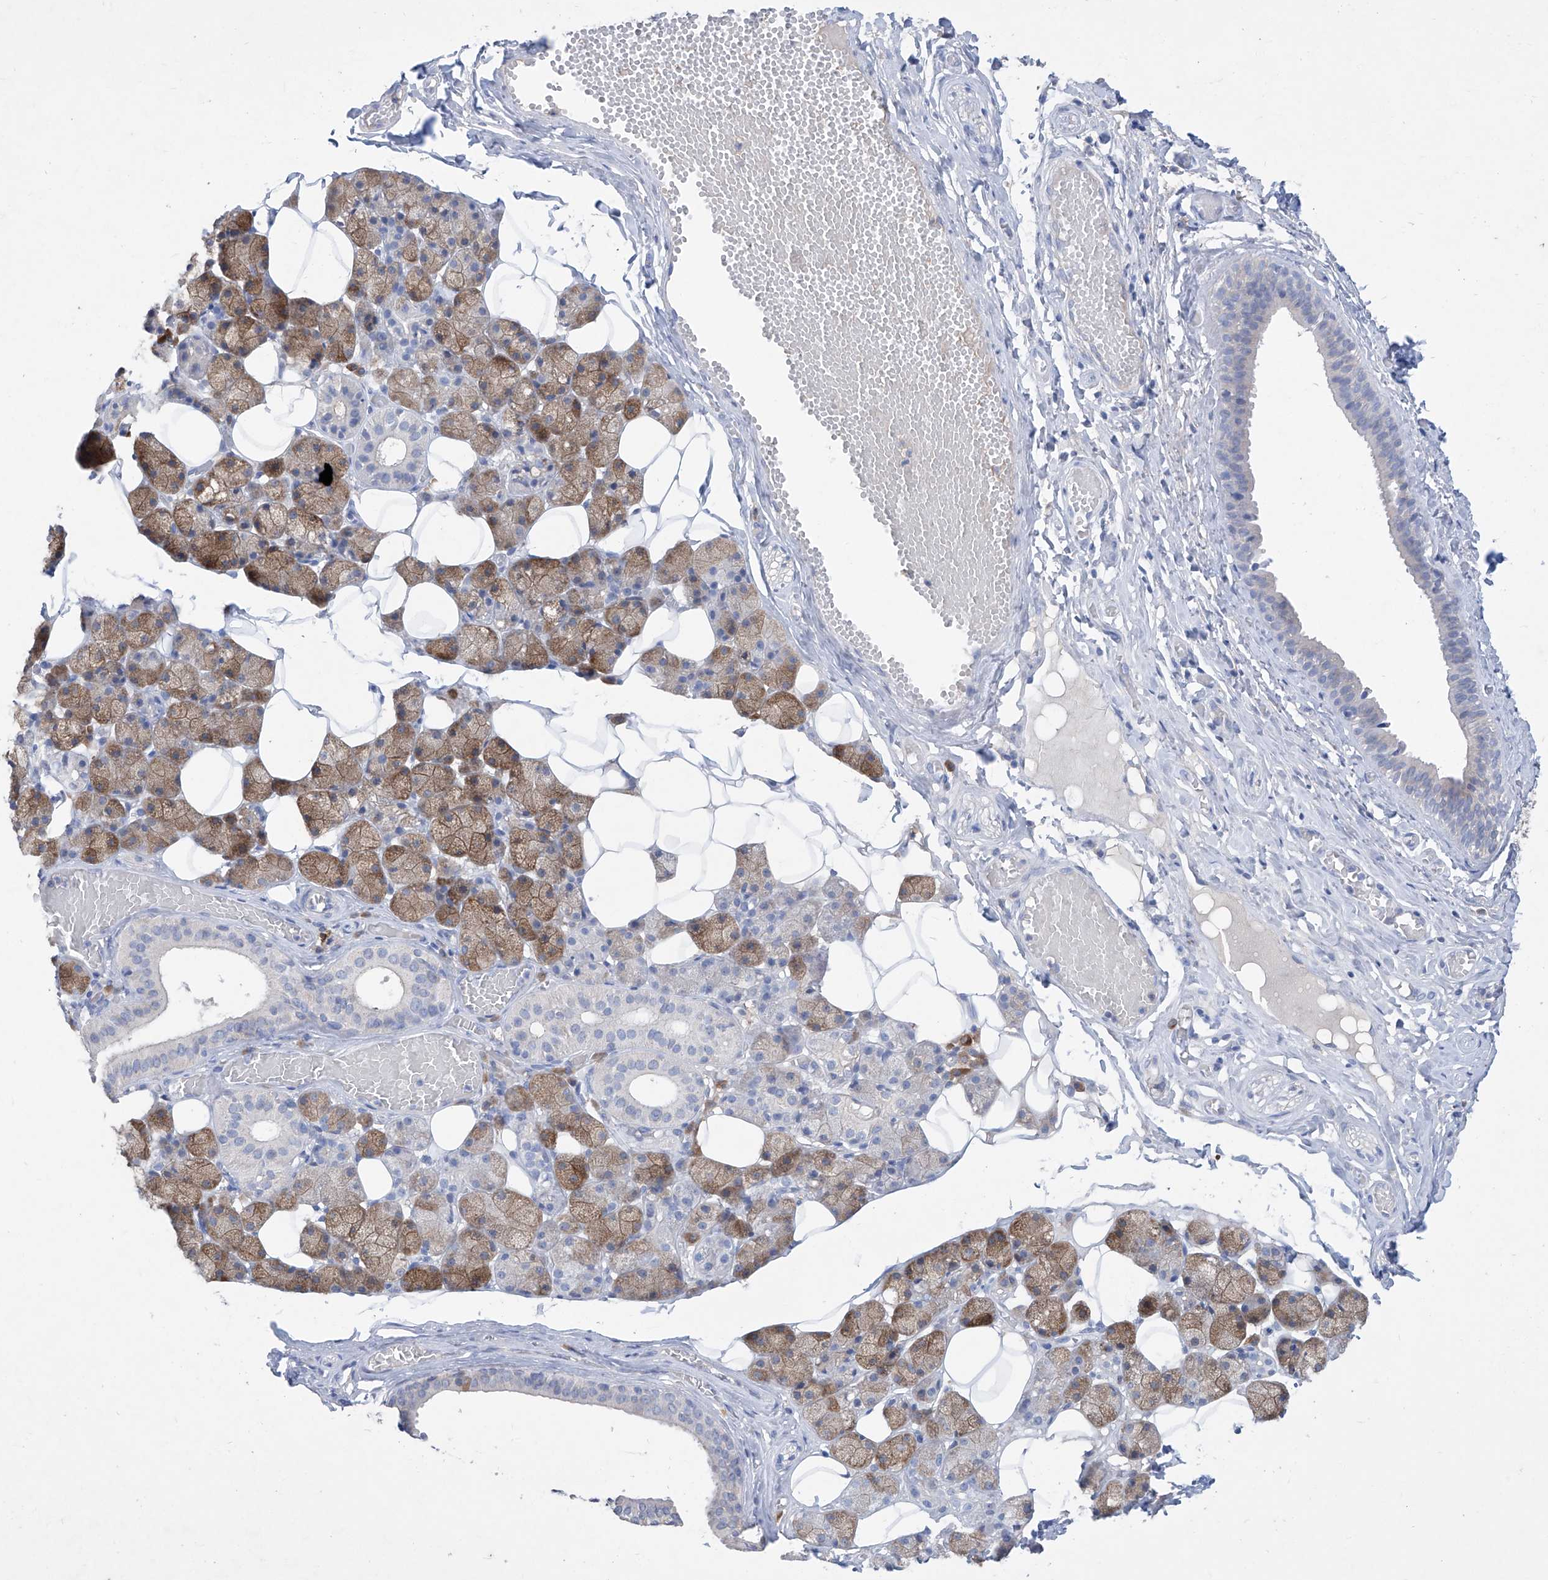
{"staining": {"intensity": "moderate", "quantity": "25%-75%", "location": "cytoplasmic/membranous"}, "tissue": "salivary gland", "cell_type": "Glandular cells", "image_type": "normal", "snomed": [{"axis": "morphology", "description": "Normal tissue, NOS"}, {"axis": "topography", "description": "Salivary gland"}], "caption": "Salivary gland stained with a brown dye reveals moderate cytoplasmic/membranous positive expression in about 25%-75% of glandular cells.", "gene": "ASNS", "patient": {"sex": "female", "age": 33}}